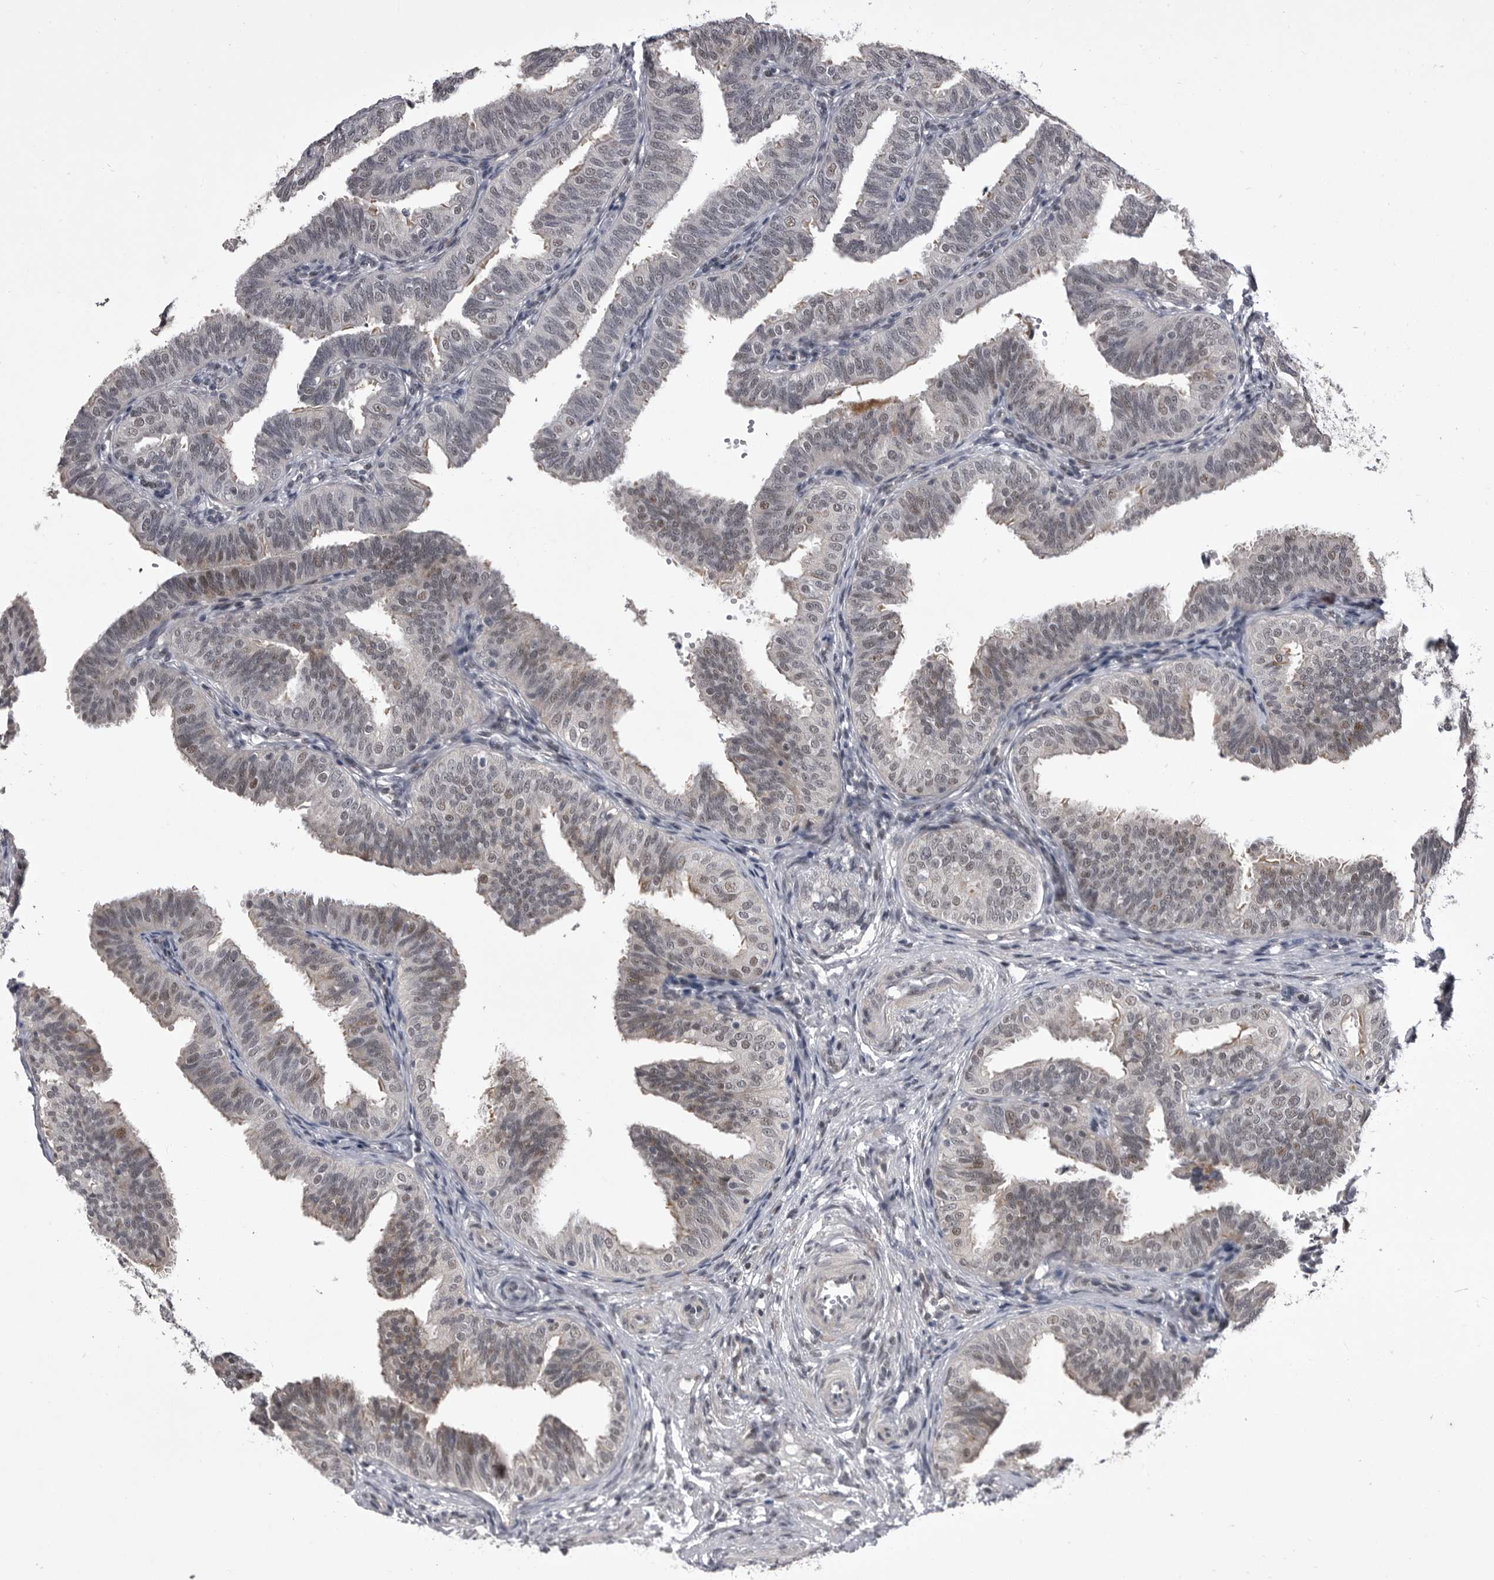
{"staining": {"intensity": "weak", "quantity": "<25%", "location": "nuclear"}, "tissue": "fallopian tube", "cell_type": "Glandular cells", "image_type": "normal", "snomed": [{"axis": "morphology", "description": "Normal tissue, NOS"}, {"axis": "topography", "description": "Fallopian tube"}], "caption": "This is an immunohistochemistry (IHC) histopathology image of unremarkable human fallopian tube. There is no expression in glandular cells.", "gene": "PRPF3", "patient": {"sex": "female", "age": 35}}